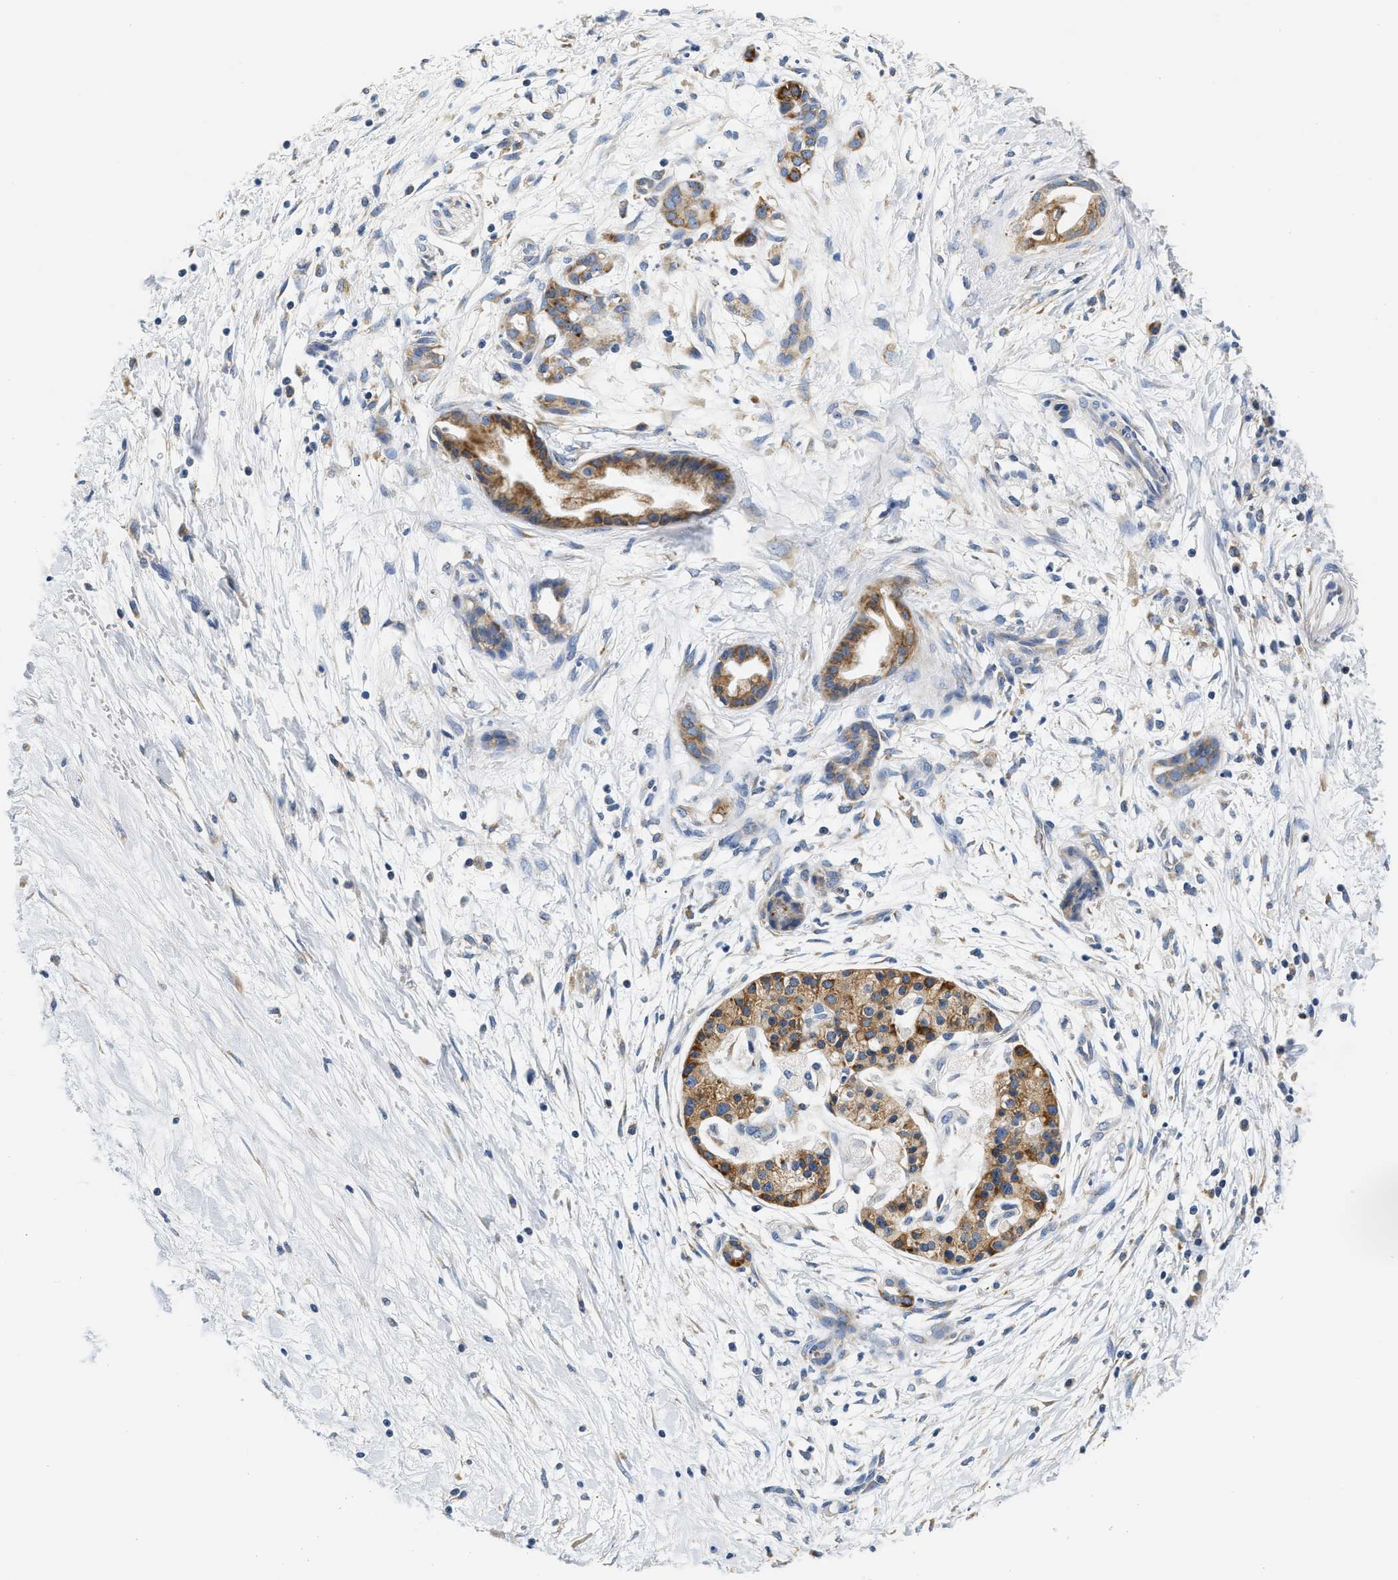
{"staining": {"intensity": "moderate", "quantity": ">75%", "location": "cytoplasmic/membranous"}, "tissue": "pancreatic cancer", "cell_type": "Tumor cells", "image_type": "cancer", "snomed": [{"axis": "morphology", "description": "Adenocarcinoma, NOS"}, {"axis": "topography", "description": "Pancreas"}], "caption": "Protein expression analysis of pancreatic adenocarcinoma demonstrates moderate cytoplasmic/membranous expression in approximately >75% of tumor cells. The protein of interest is shown in brown color, while the nuclei are stained blue.", "gene": "HDHD3", "patient": {"sex": "female", "age": 77}}